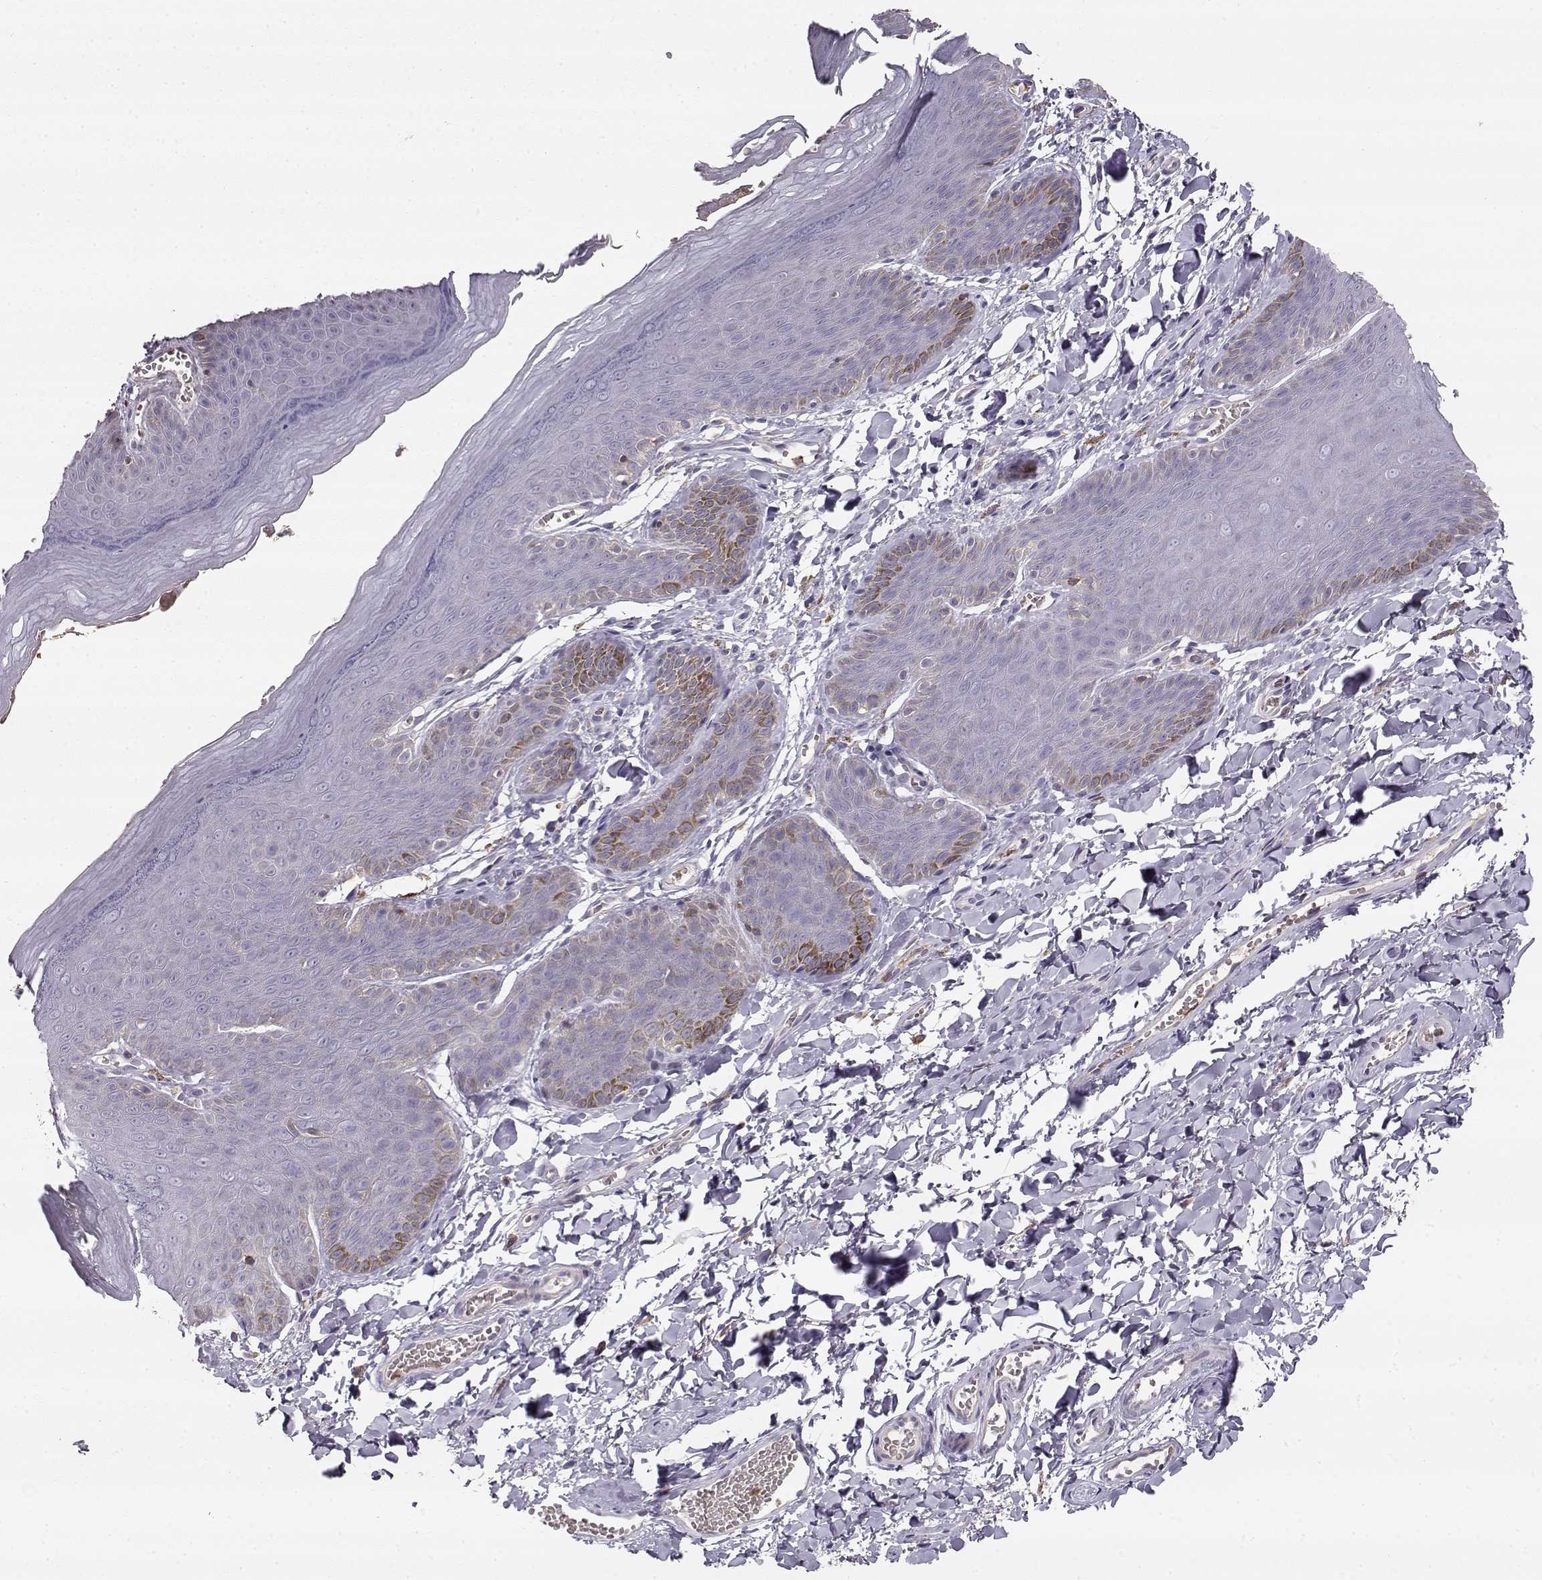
{"staining": {"intensity": "negative", "quantity": "none", "location": "none"}, "tissue": "skin", "cell_type": "Epidermal cells", "image_type": "normal", "snomed": [{"axis": "morphology", "description": "Normal tissue, NOS"}, {"axis": "topography", "description": "Anal"}], "caption": "DAB (3,3'-diaminobenzidine) immunohistochemical staining of benign human skin exhibits no significant staining in epidermal cells. The staining was performed using DAB to visualize the protein expression in brown, while the nuclei were stained in blue with hematoxylin (Magnification: 20x).", "gene": "VAV1", "patient": {"sex": "male", "age": 53}}